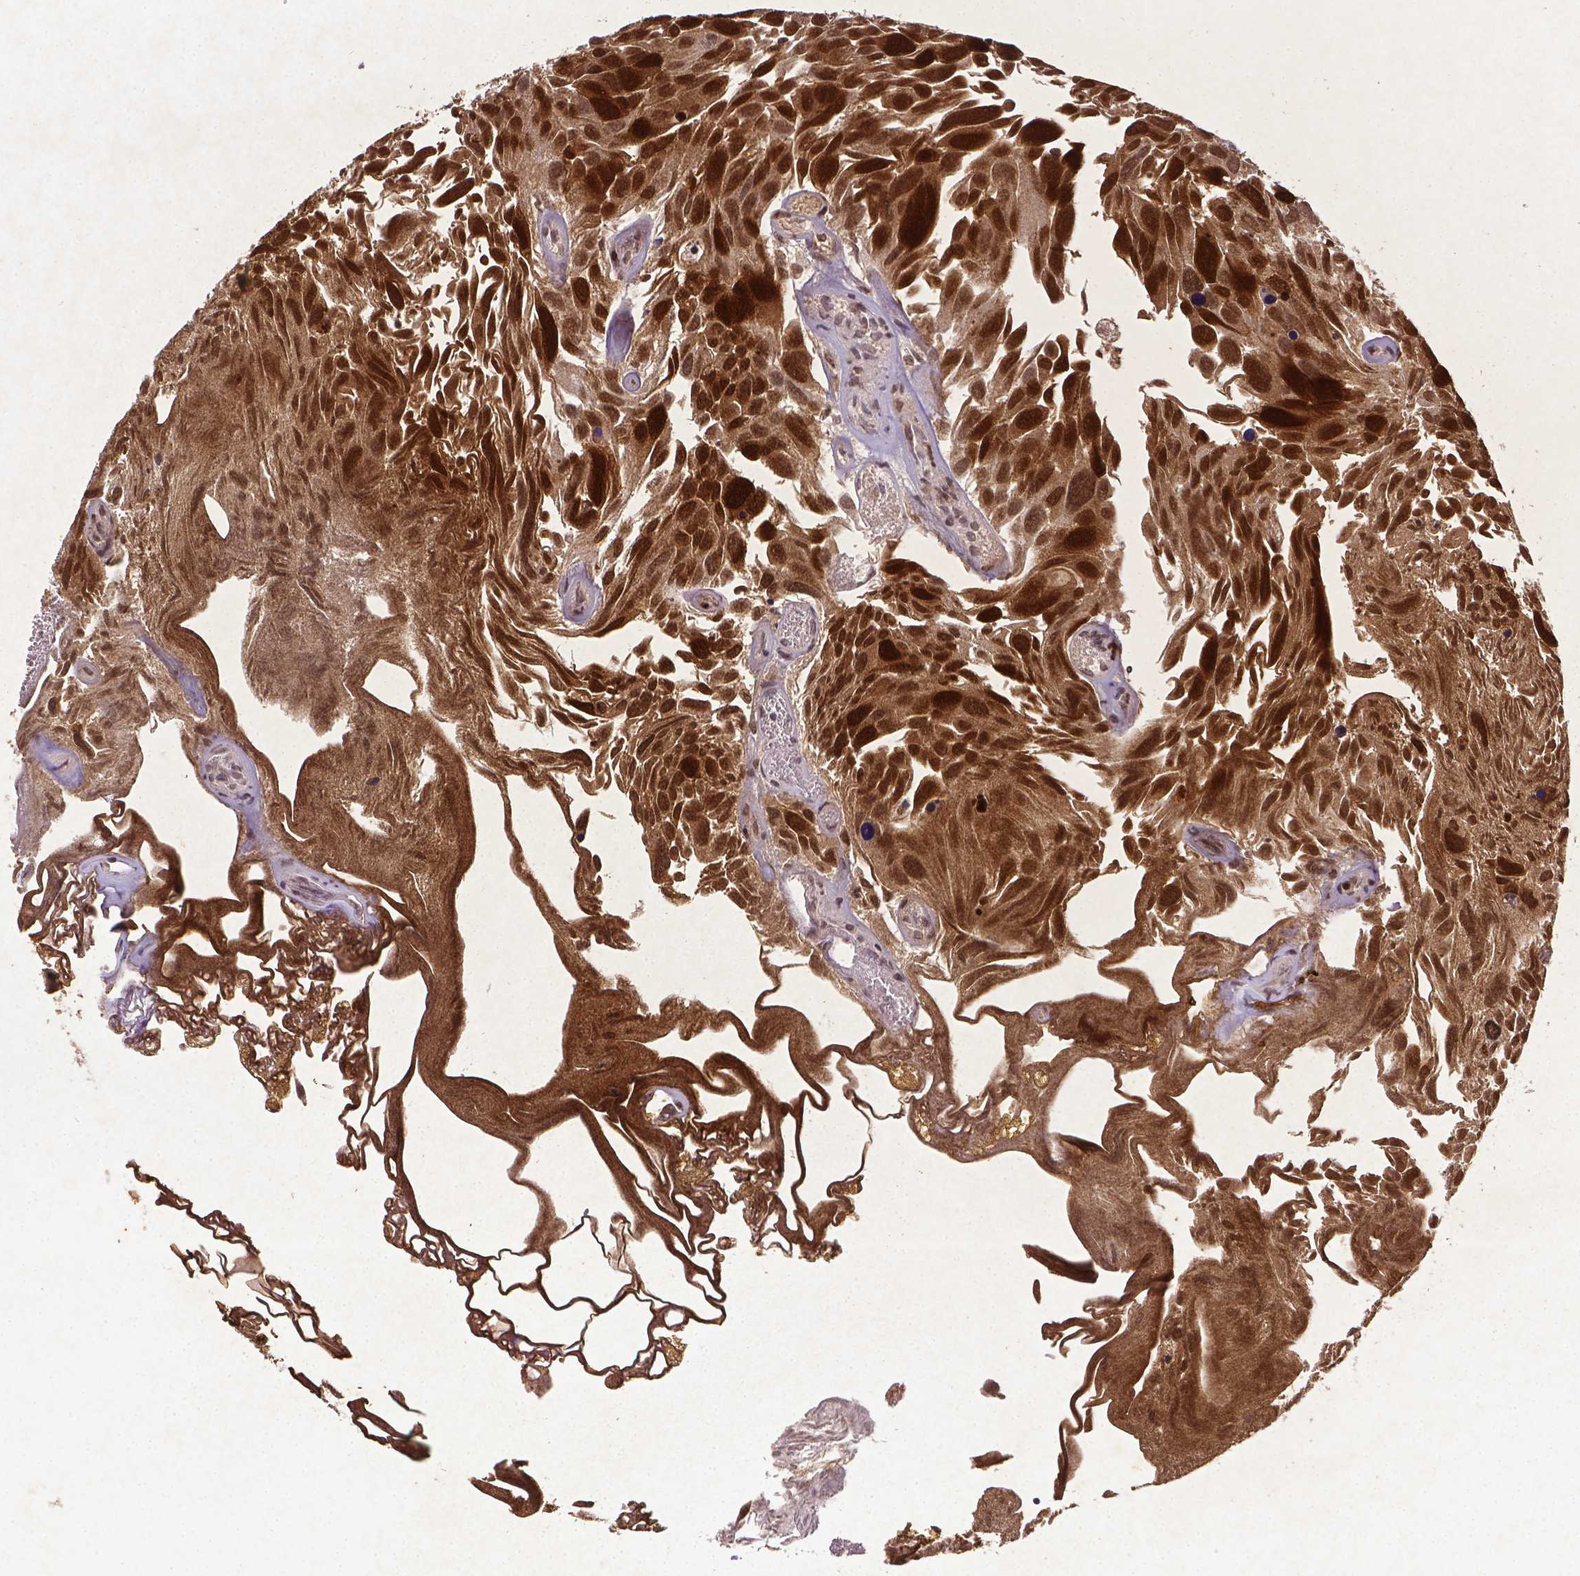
{"staining": {"intensity": "strong", "quantity": ">75%", "location": "cytoplasmic/membranous,nuclear"}, "tissue": "urothelial cancer", "cell_type": "Tumor cells", "image_type": "cancer", "snomed": [{"axis": "morphology", "description": "Urothelial carcinoma, Low grade"}, {"axis": "topography", "description": "Urinary bladder"}], "caption": "Approximately >75% of tumor cells in urothelial carcinoma (low-grade) reveal strong cytoplasmic/membranous and nuclear protein staining as visualized by brown immunohistochemical staining.", "gene": "CDKN1A", "patient": {"sex": "female", "age": 69}}